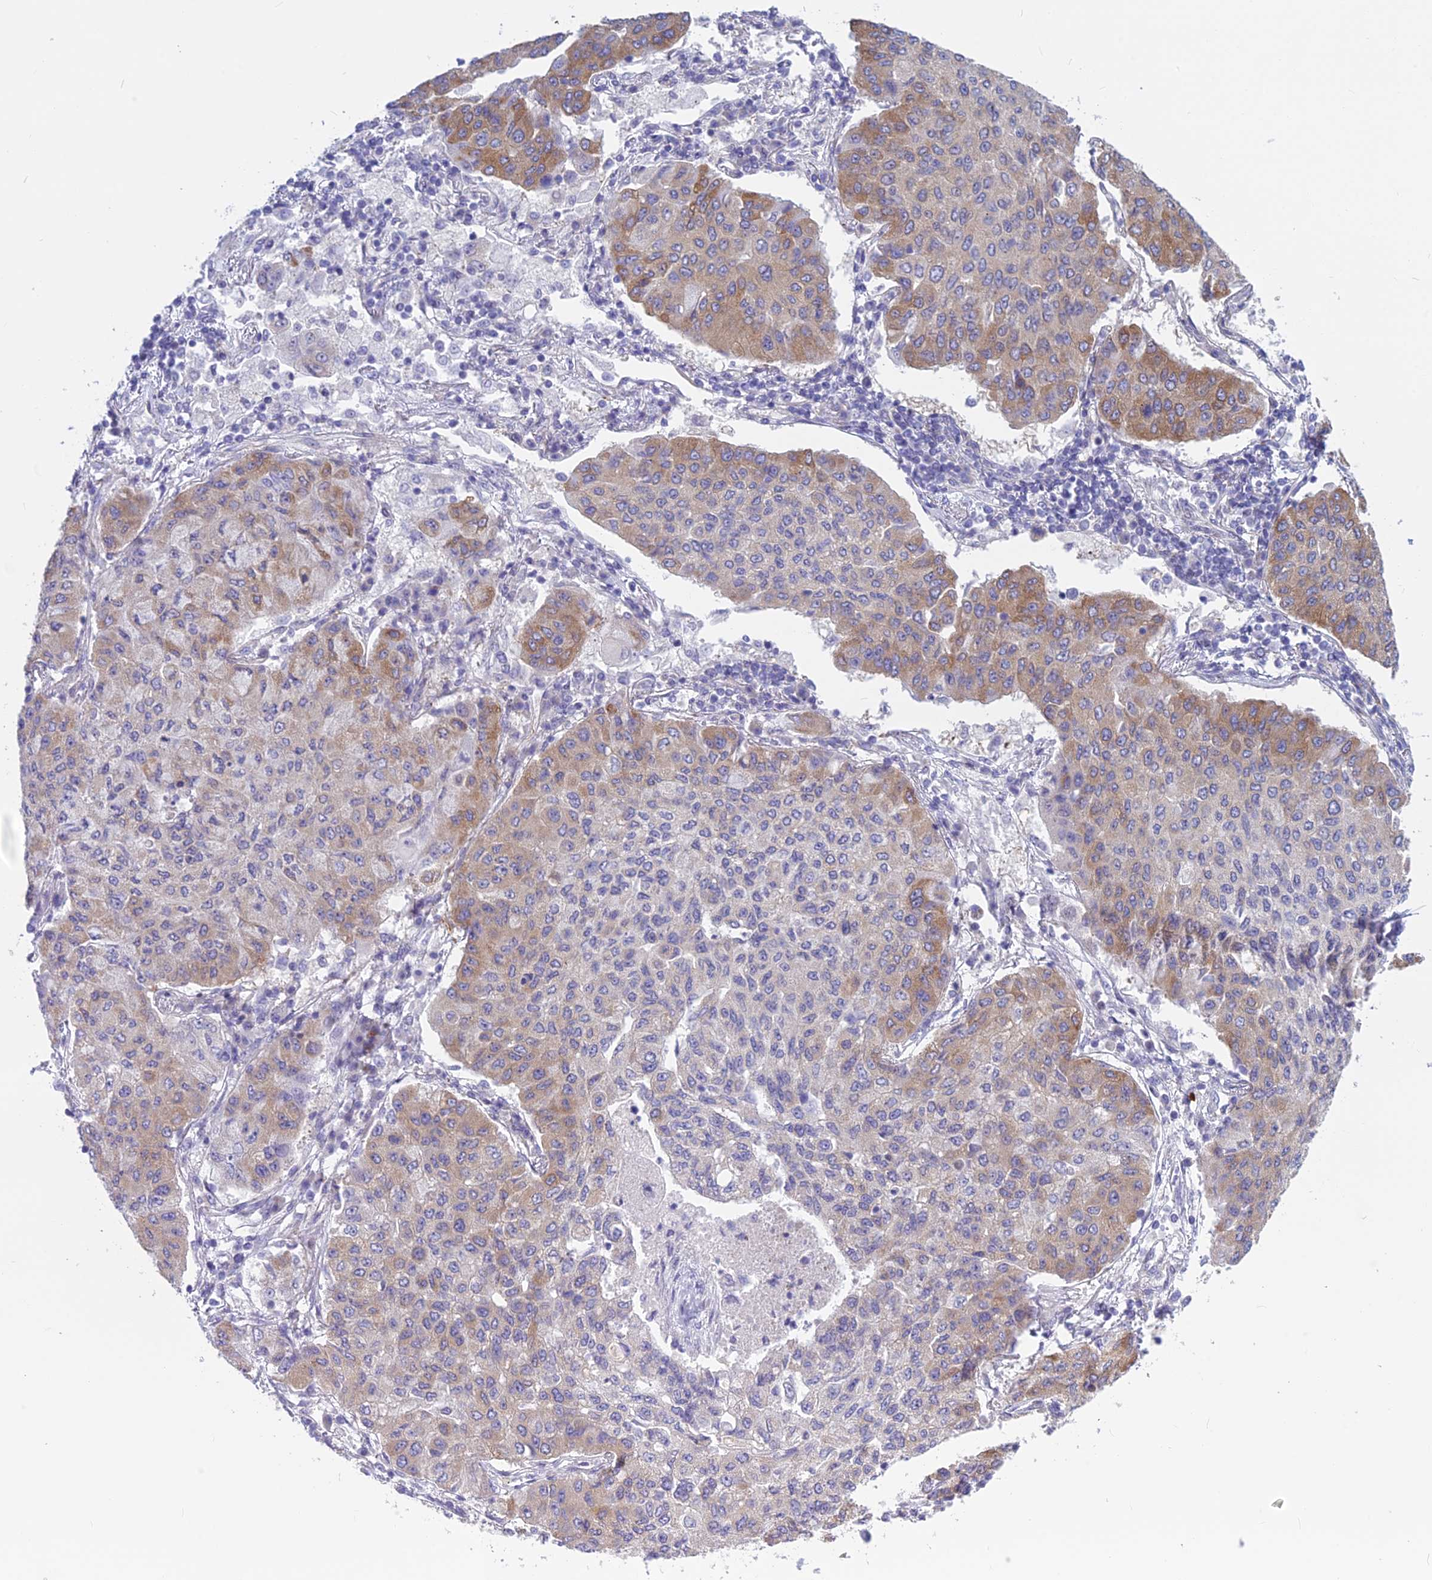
{"staining": {"intensity": "moderate", "quantity": "<25%", "location": "cytoplasmic/membranous"}, "tissue": "lung cancer", "cell_type": "Tumor cells", "image_type": "cancer", "snomed": [{"axis": "morphology", "description": "Squamous cell carcinoma, NOS"}, {"axis": "topography", "description": "Lung"}], "caption": "Protein analysis of squamous cell carcinoma (lung) tissue displays moderate cytoplasmic/membranous positivity in about <25% of tumor cells. The staining was performed using DAB to visualize the protein expression in brown, while the nuclei were stained in blue with hematoxylin (Magnification: 20x).", "gene": "PCDHB14", "patient": {"sex": "male", "age": 74}}